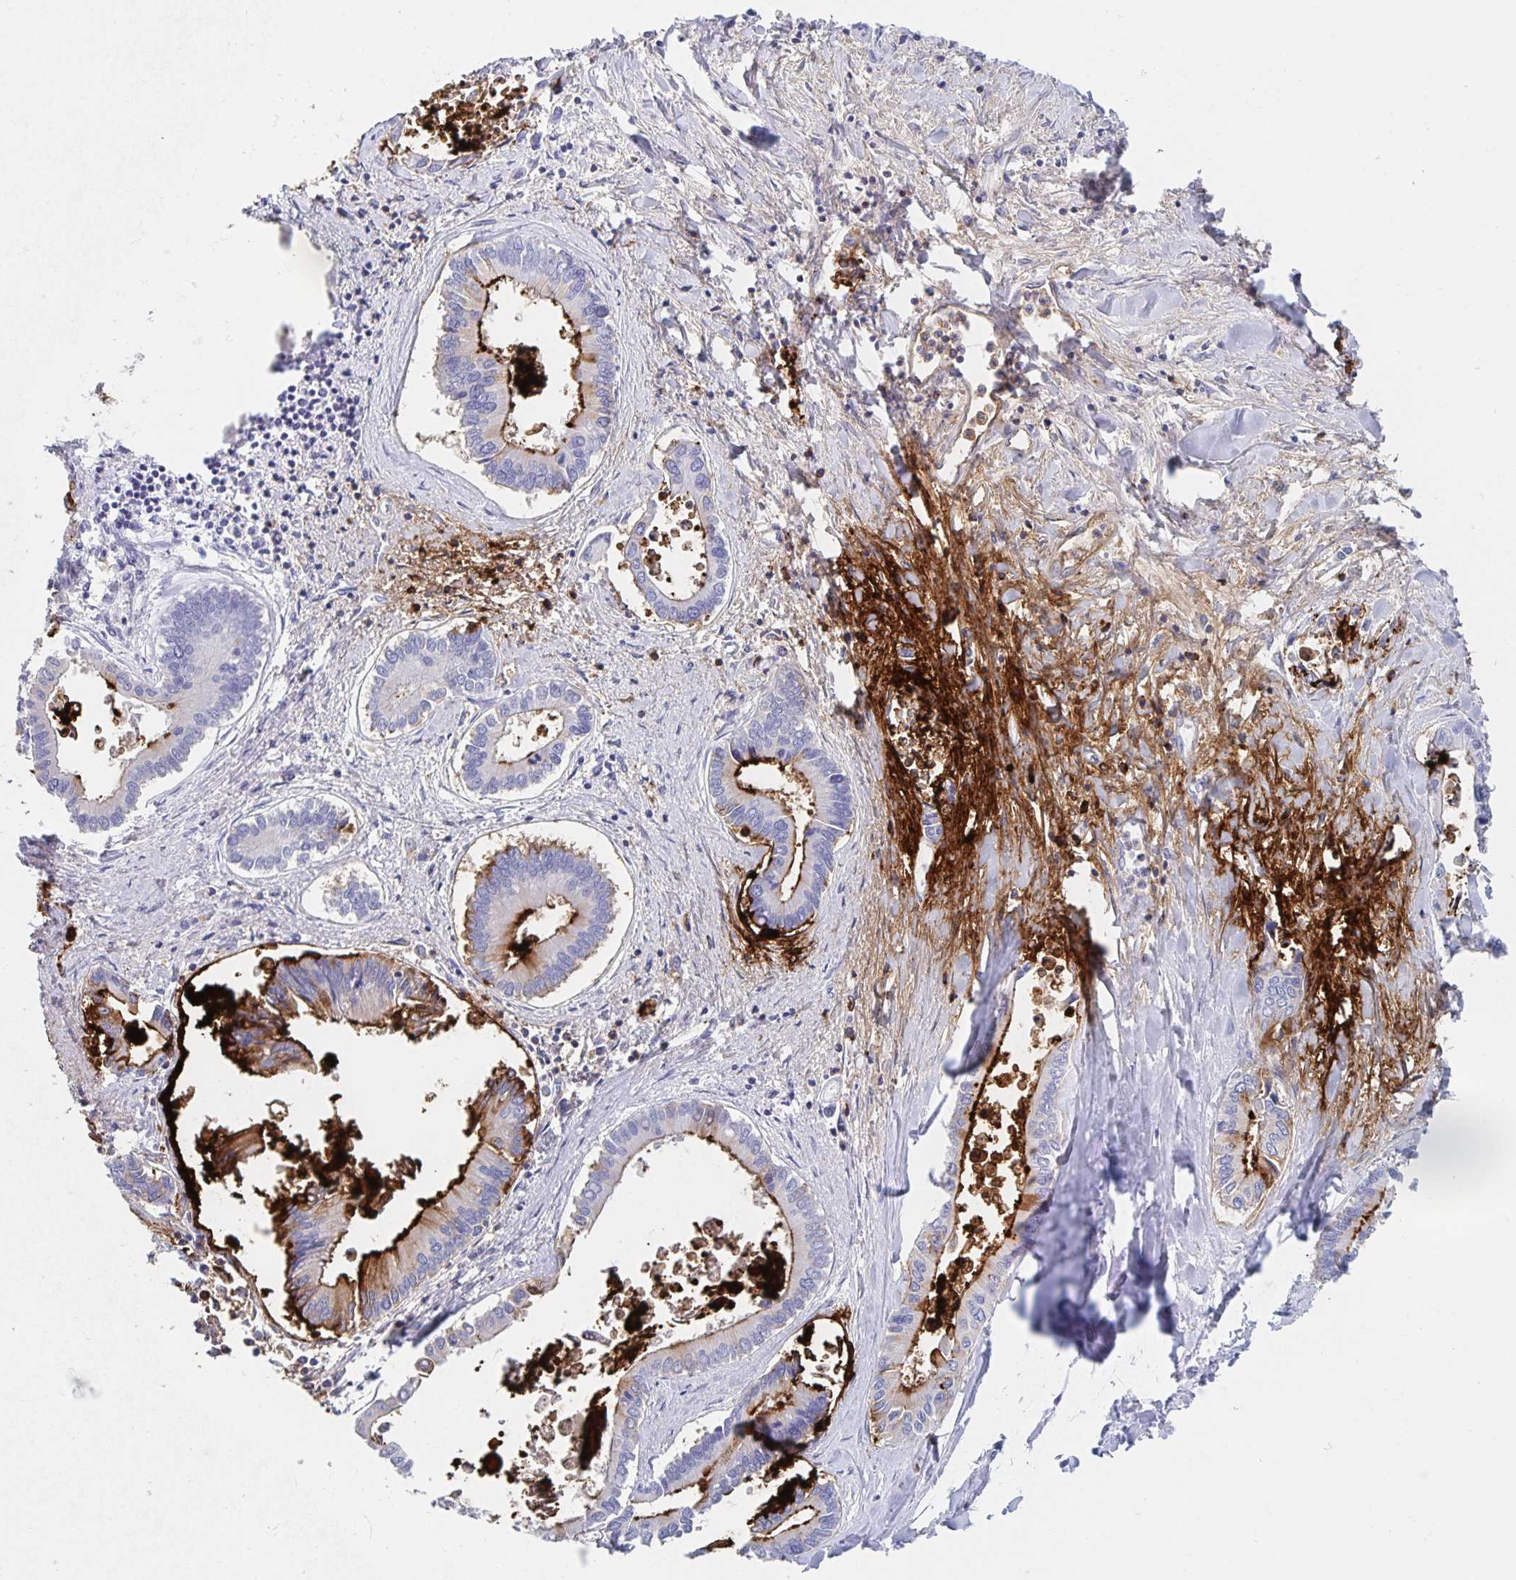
{"staining": {"intensity": "strong", "quantity": "<25%", "location": "cytoplasmic/membranous"}, "tissue": "liver cancer", "cell_type": "Tumor cells", "image_type": "cancer", "snomed": [{"axis": "morphology", "description": "Cholangiocarcinoma"}, {"axis": "topography", "description": "Liver"}], "caption": "Protein staining shows strong cytoplasmic/membranous positivity in approximately <25% of tumor cells in liver cancer.", "gene": "DMBT1", "patient": {"sex": "male", "age": 66}}